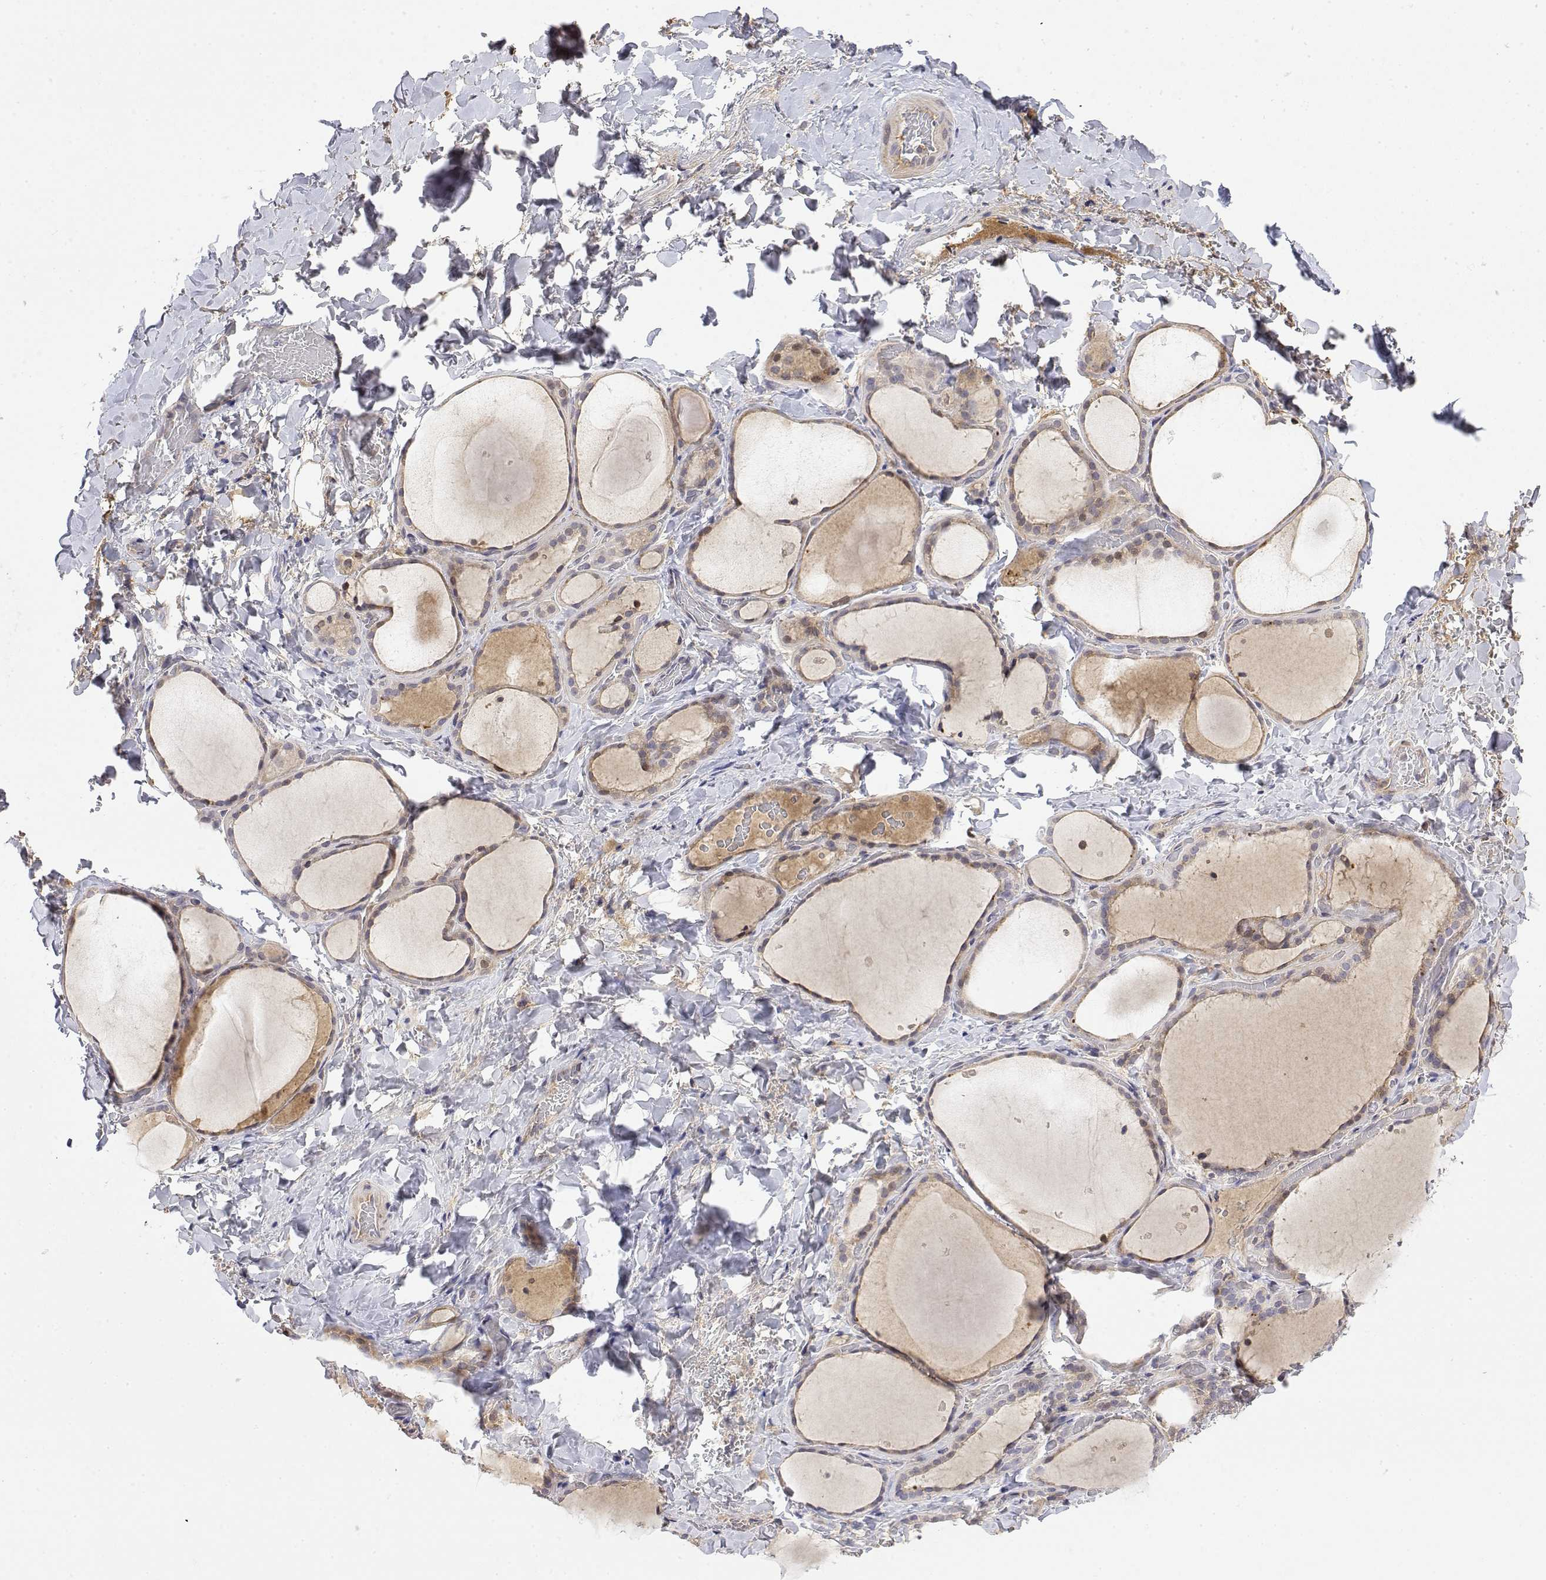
{"staining": {"intensity": "weak", "quantity": "<25%", "location": "cytoplasmic/membranous"}, "tissue": "thyroid gland", "cell_type": "Glandular cells", "image_type": "normal", "snomed": [{"axis": "morphology", "description": "Normal tissue, NOS"}, {"axis": "topography", "description": "Thyroid gland"}], "caption": "This is an immunohistochemistry micrograph of normal thyroid gland. There is no staining in glandular cells.", "gene": "IGFBP4", "patient": {"sex": "female", "age": 36}}